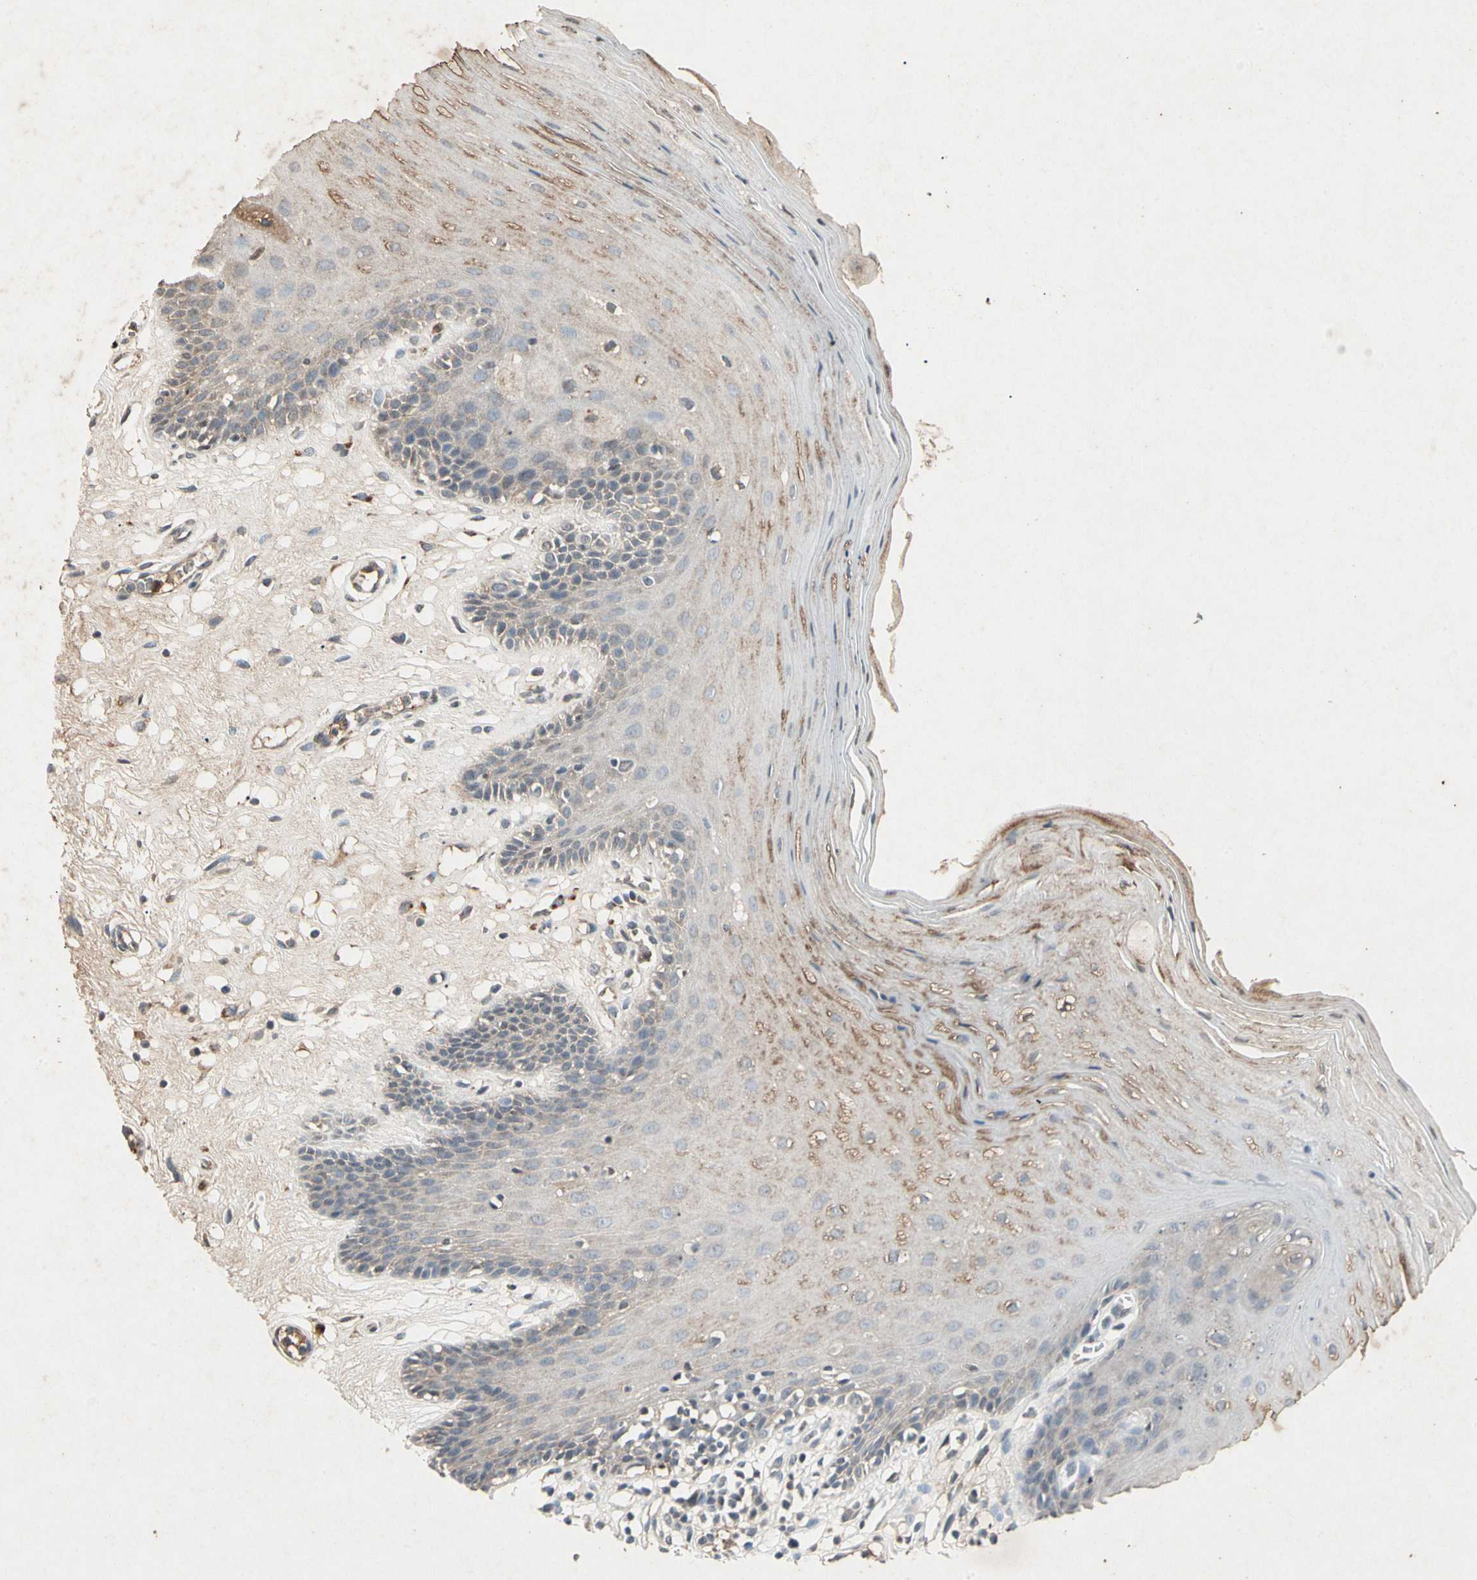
{"staining": {"intensity": "negative", "quantity": "none", "location": "none"}, "tissue": "oral mucosa", "cell_type": "Squamous epithelial cells", "image_type": "normal", "snomed": [{"axis": "morphology", "description": "Normal tissue, NOS"}, {"axis": "morphology", "description": "Squamous cell carcinoma, NOS"}, {"axis": "topography", "description": "Skeletal muscle"}, {"axis": "topography", "description": "Oral tissue"}, {"axis": "topography", "description": "Head-Neck"}], "caption": "High power microscopy image of an immunohistochemistry micrograph of unremarkable oral mucosa, revealing no significant staining in squamous epithelial cells. (Immunohistochemistry (ihc), brightfield microscopy, high magnification).", "gene": "CP", "patient": {"sex": "male", "age": 71}}